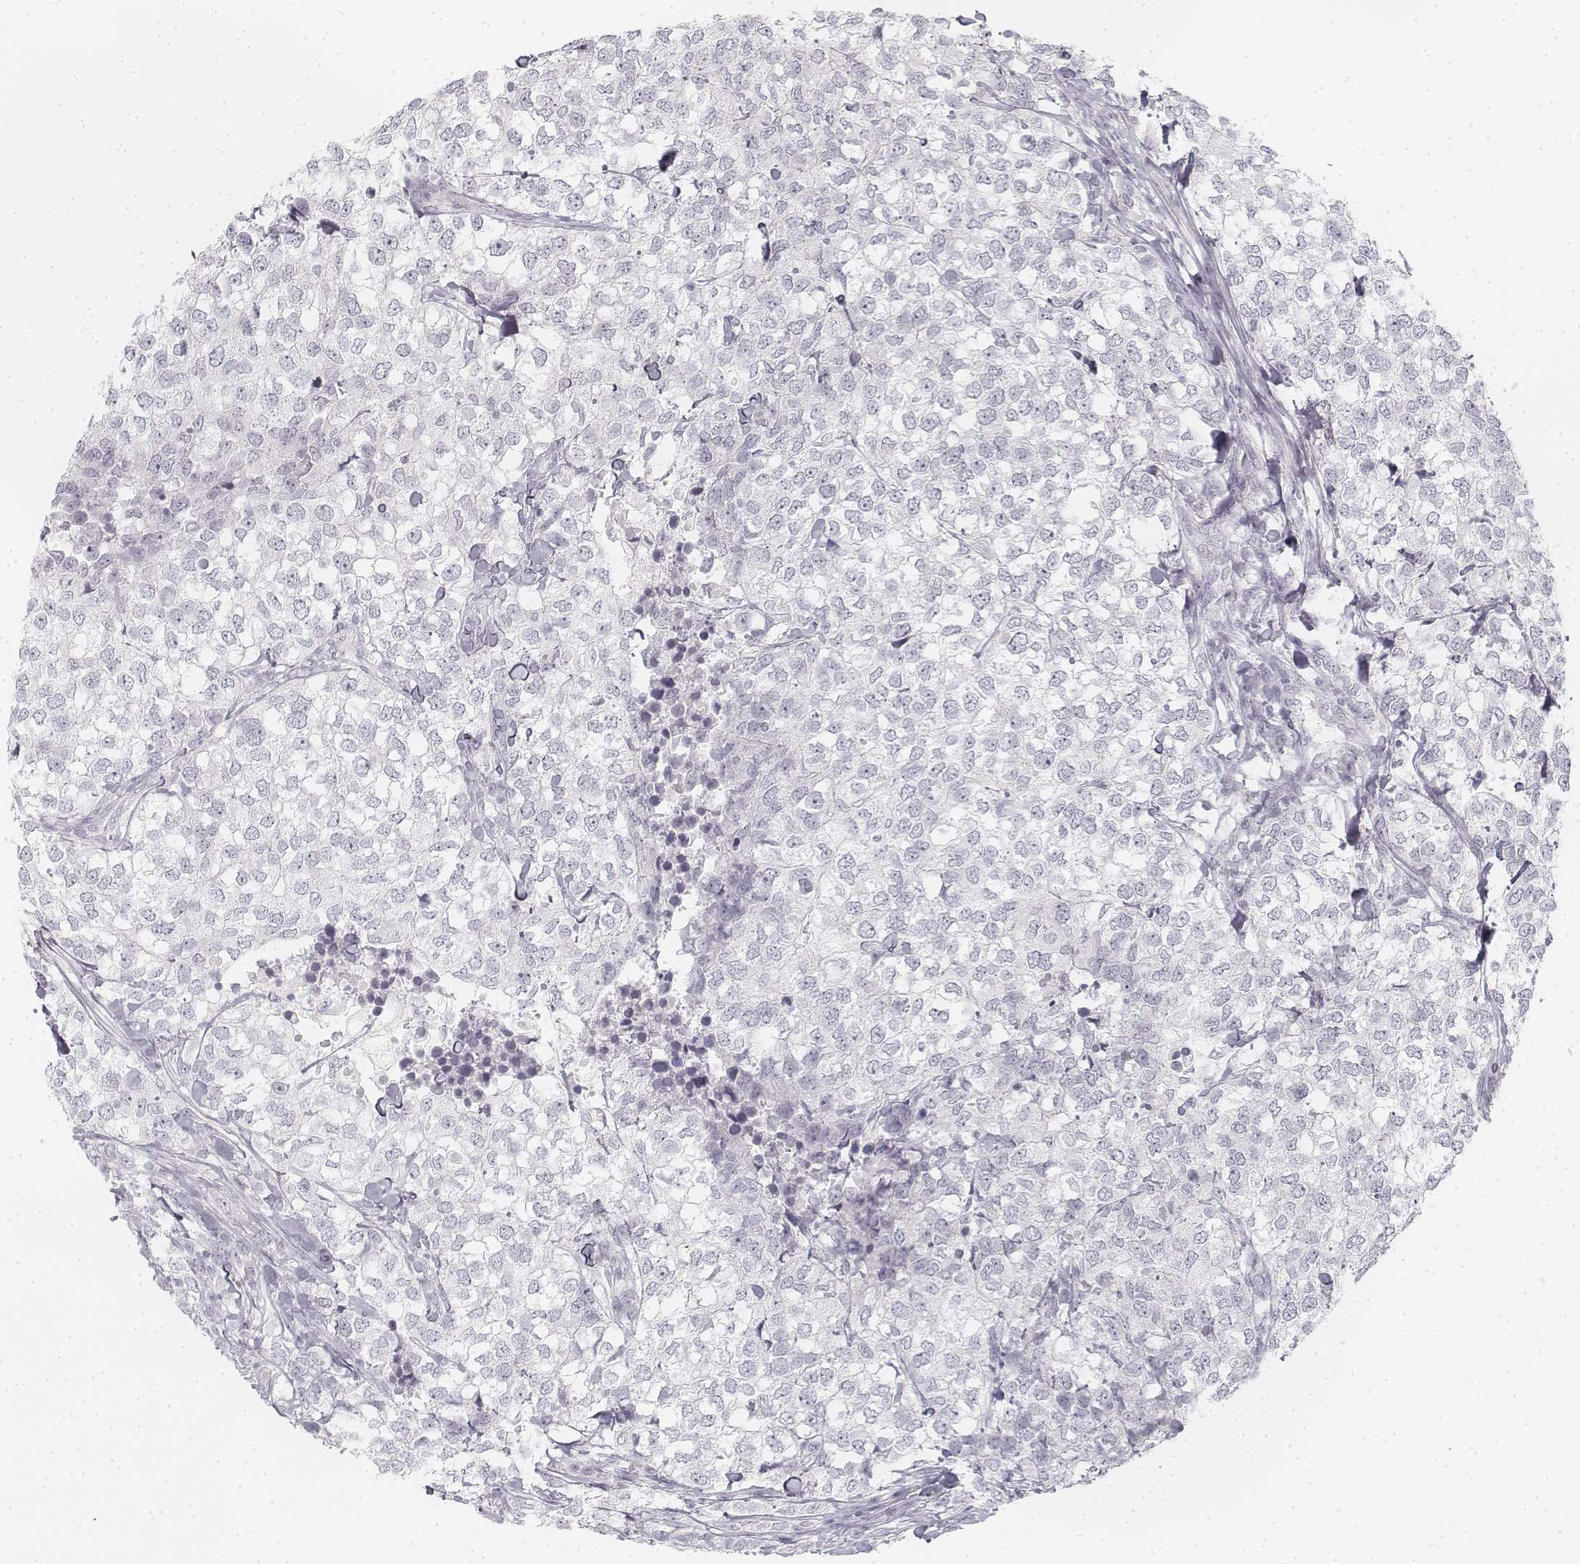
{"staining": {"intensity": "negative", "quantity": "none", "location": "none"}, "tissue": "breast cancer", "cell_type": "Tumor cells", "image_type": "cancer", "snomed": [{"axis": "morphology", "description": "Duct carcinoma"}, {"axis": "topography", "description": "Breast"}], "caption": "Immunohistochemical staining of human breast invasive ductal carcinoma demonstrates no significant expression in tumor cells.", "gene": "KRT25", "patient": {"sex": "female", "age": 30}}